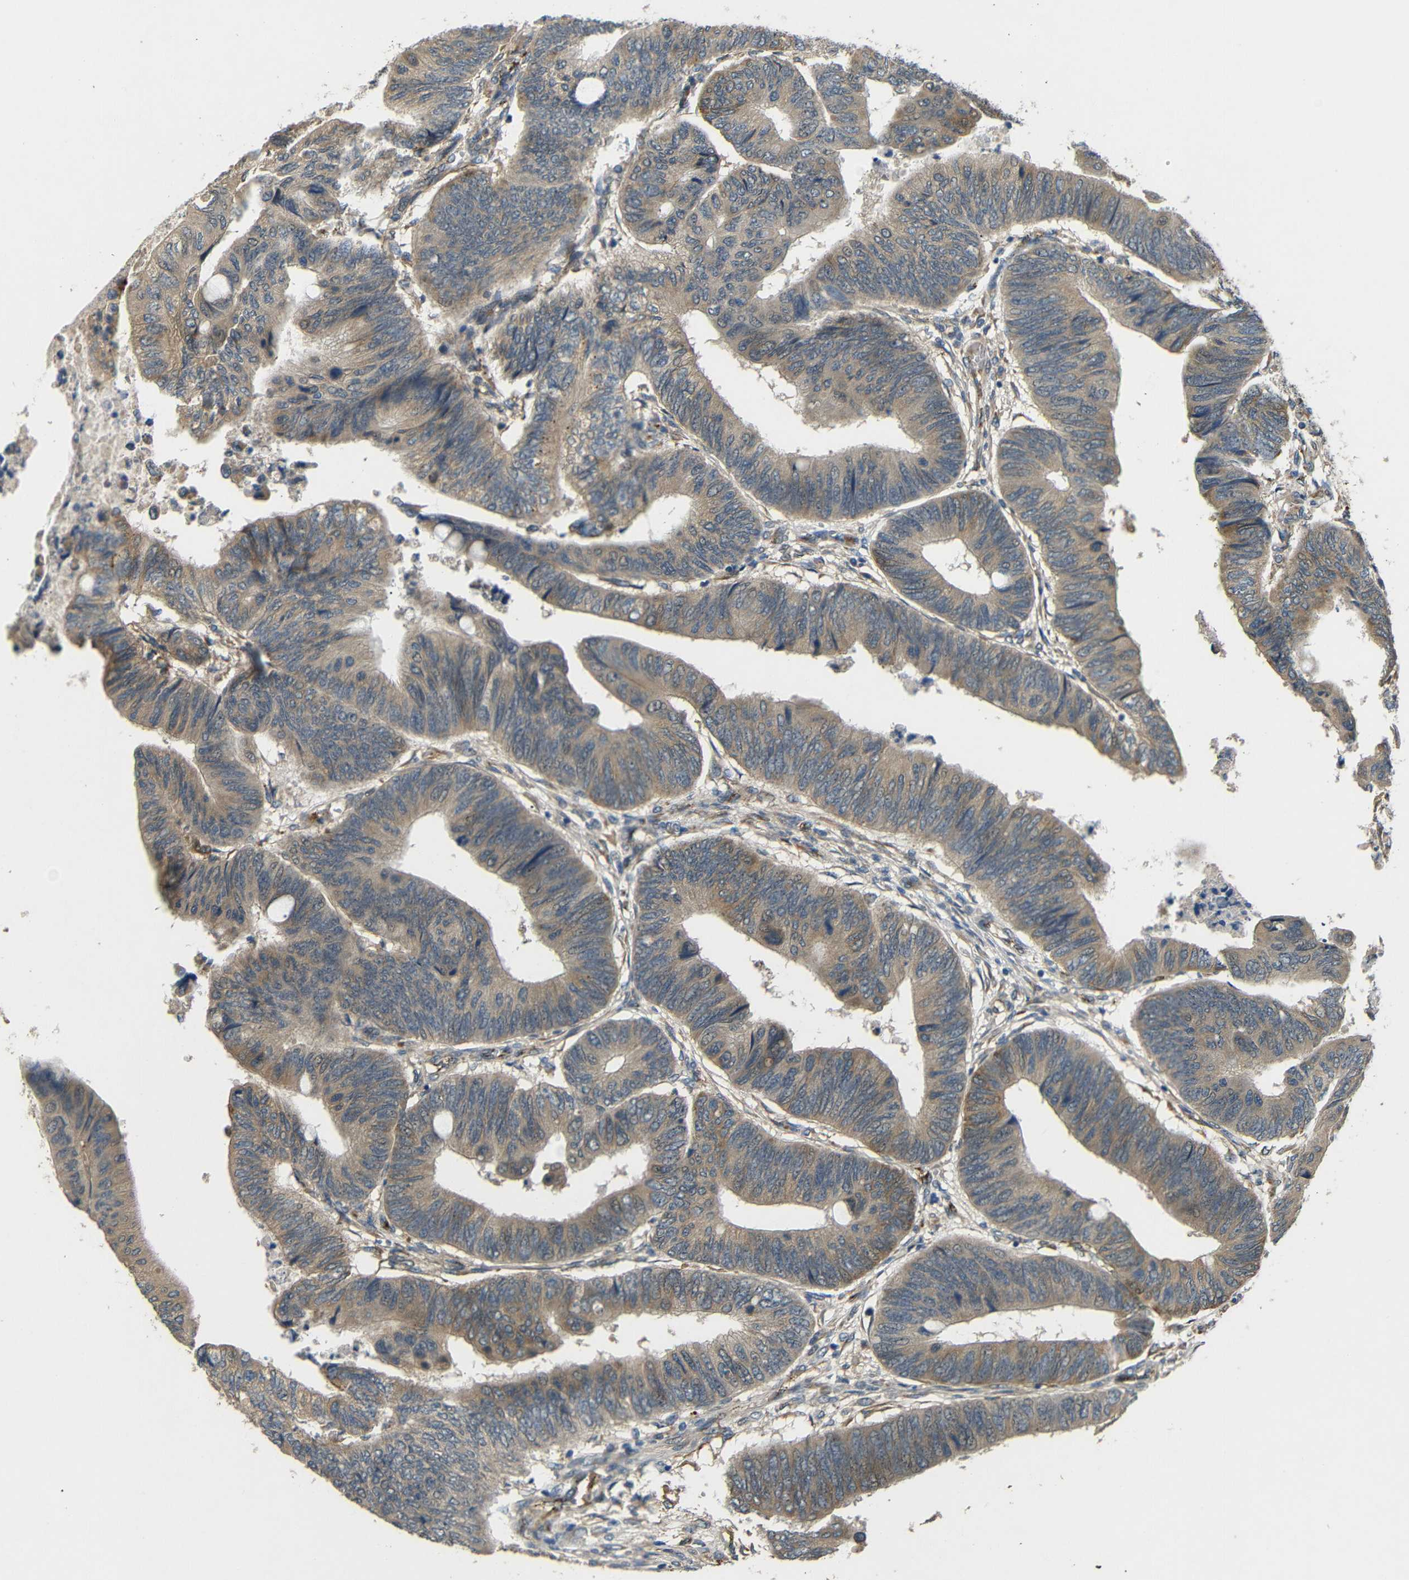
{"staining": {"intensity": "weak", "quantity": ">75%", "location": "cytoplasmic/membranous"}, "tissue": "colorectal cancer", "cell_type": "Tumor cells", "image_type": "cancer", "snomed": [{"axis": "morphology", "description": "Normal tissue, NOS"}, {"axis": "morphology", "description": "Adenocarcinoma, NOS"}, {"axis": "topography", "description": "Rectum"}, {"axis": "topography", "description": "Peripheral nerve tissue"}], "caption": "Colorectal adenocarcinoma stained with a protein marker reveals weak staining in tumor cells.", "gene": "ATP7A", "patient": {"sex": "male", "age": 92}}